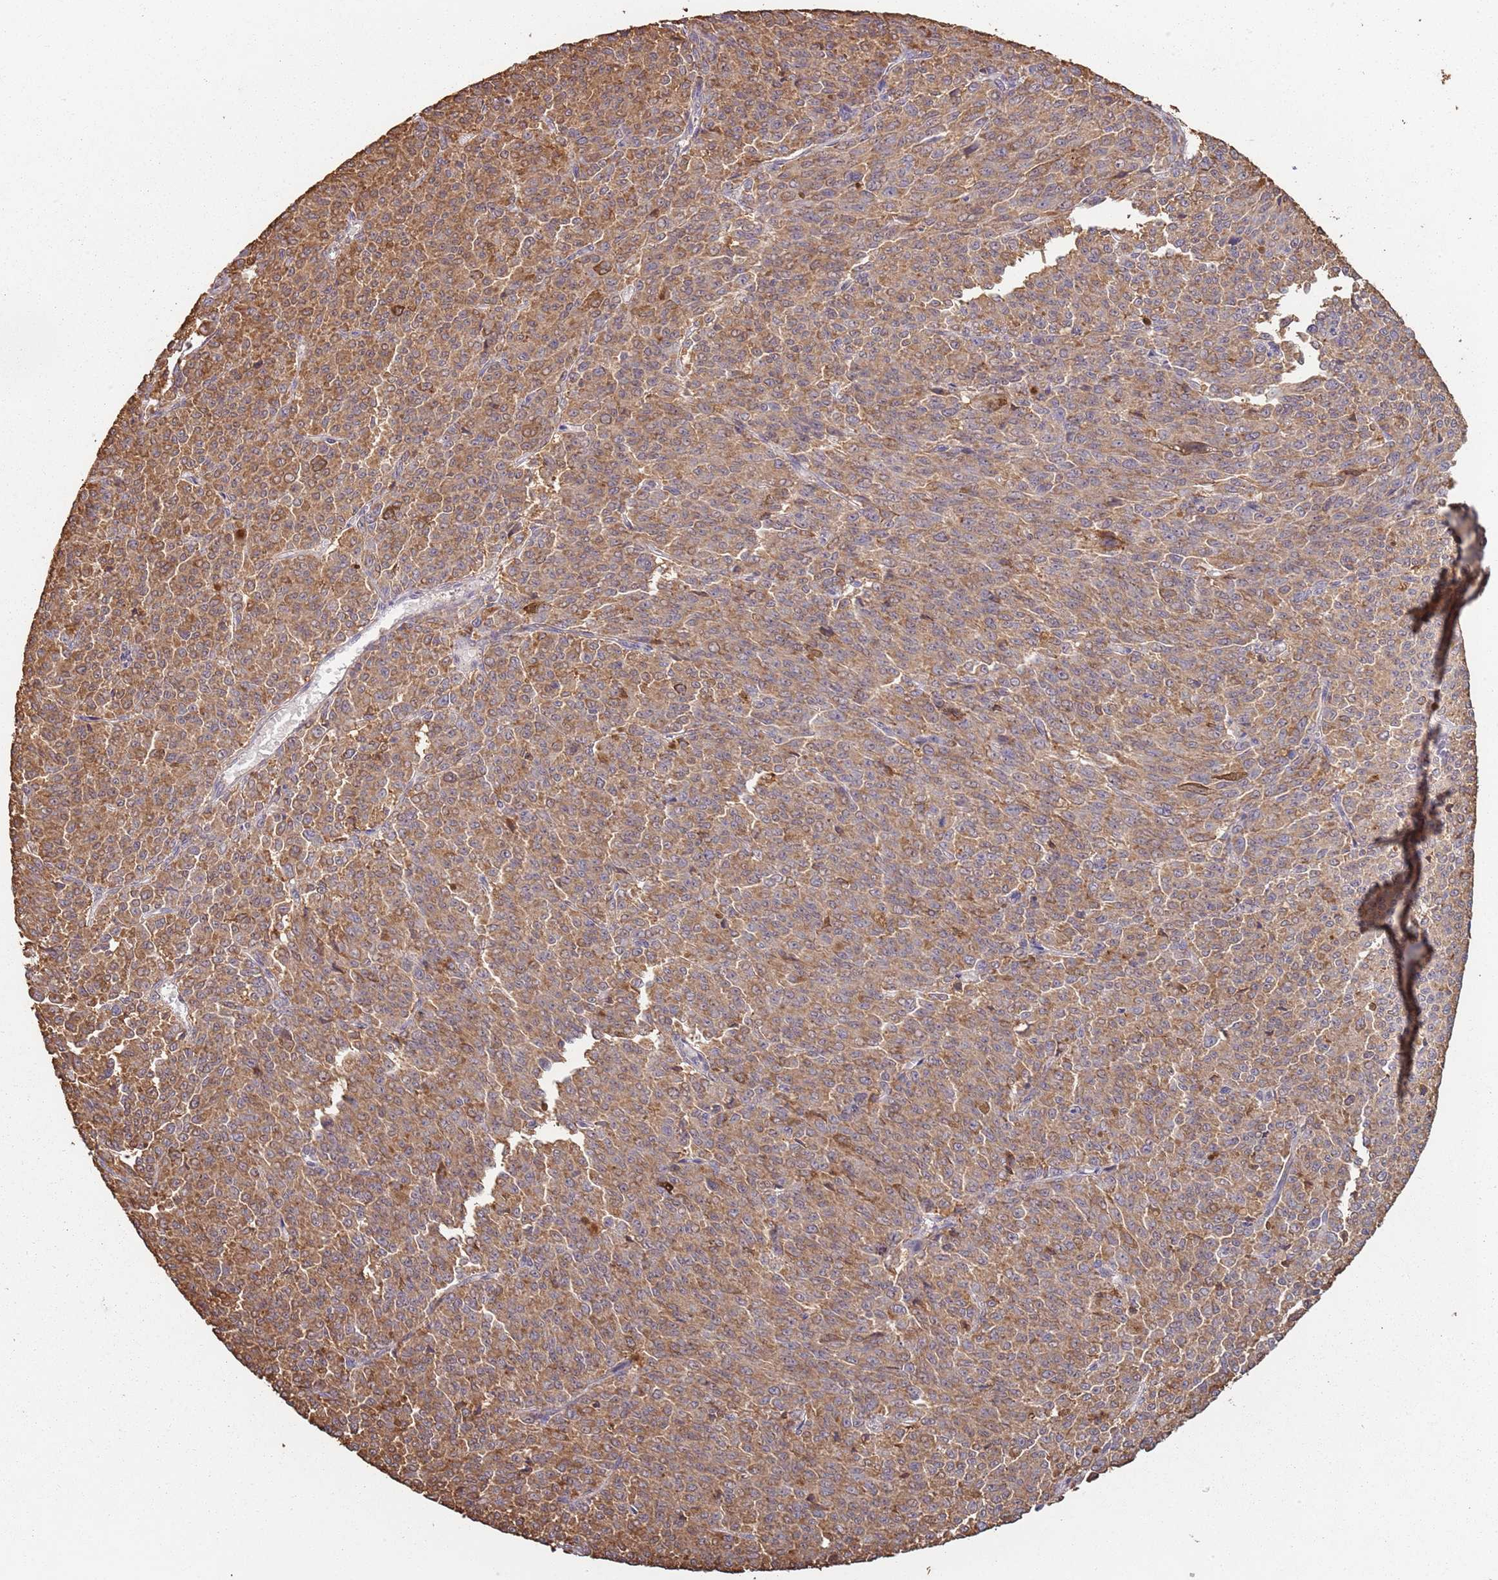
{"staining": {"intensity": "moderate", "quantity": ">75%", "location": "cytoplasmic/membranous"}, "tissue": "melanoma", "cell_type": "Tumor cells", "image_type": "cancer", "snomed": [{"axis": "morphology", "description": "Malignant melanoma, NOS"}, {"axis": "topography", "description": "Skin"}], "caption": "Melanoma stained for a protein (brown) shows moderate cytoplasmic/membranous positive positivity in approximately >75% of tumor cells.", "gene": "ATOSB", "patient": {"sex": "female", "age": 52}}